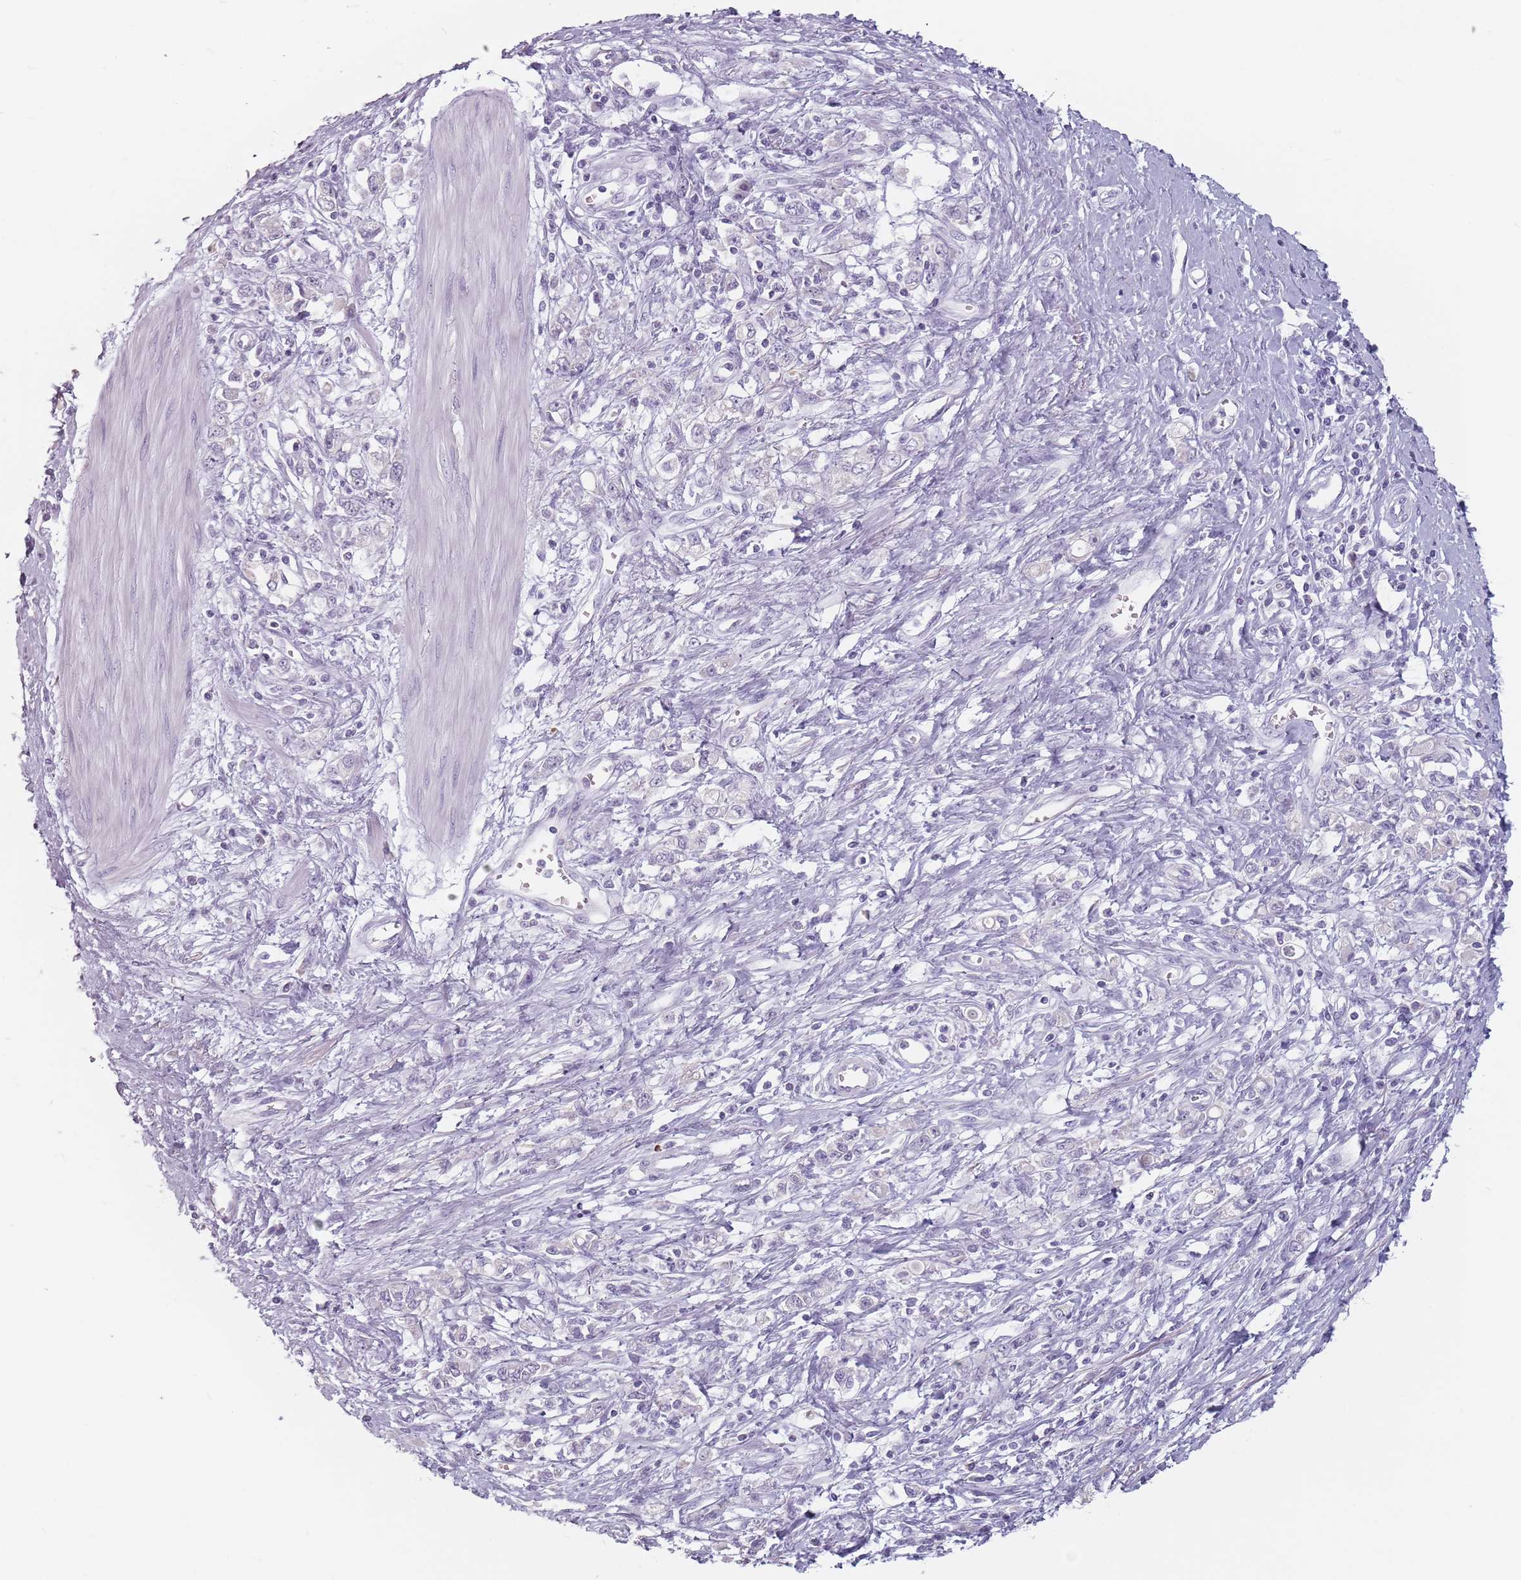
{"staining": {"intensity": "negative", "quantity": "none", "location": "none"}, "tissue": "stomach cancer", "cell_type": "Tumor cells", "image_type": "cancer", "snomed": [{"axis": "morphology", "description": "Adenocarcinoma, NOS"}, {"axis": "topography", "description": "Stomach"}], "caption": "A high-resolution micrograph shows IHC staining of adenocarcinoma (stomach), which reveals no significant expression in tumor cells.", "gene": "CEP19", "patient": {"sex": "female", "age": 76}}